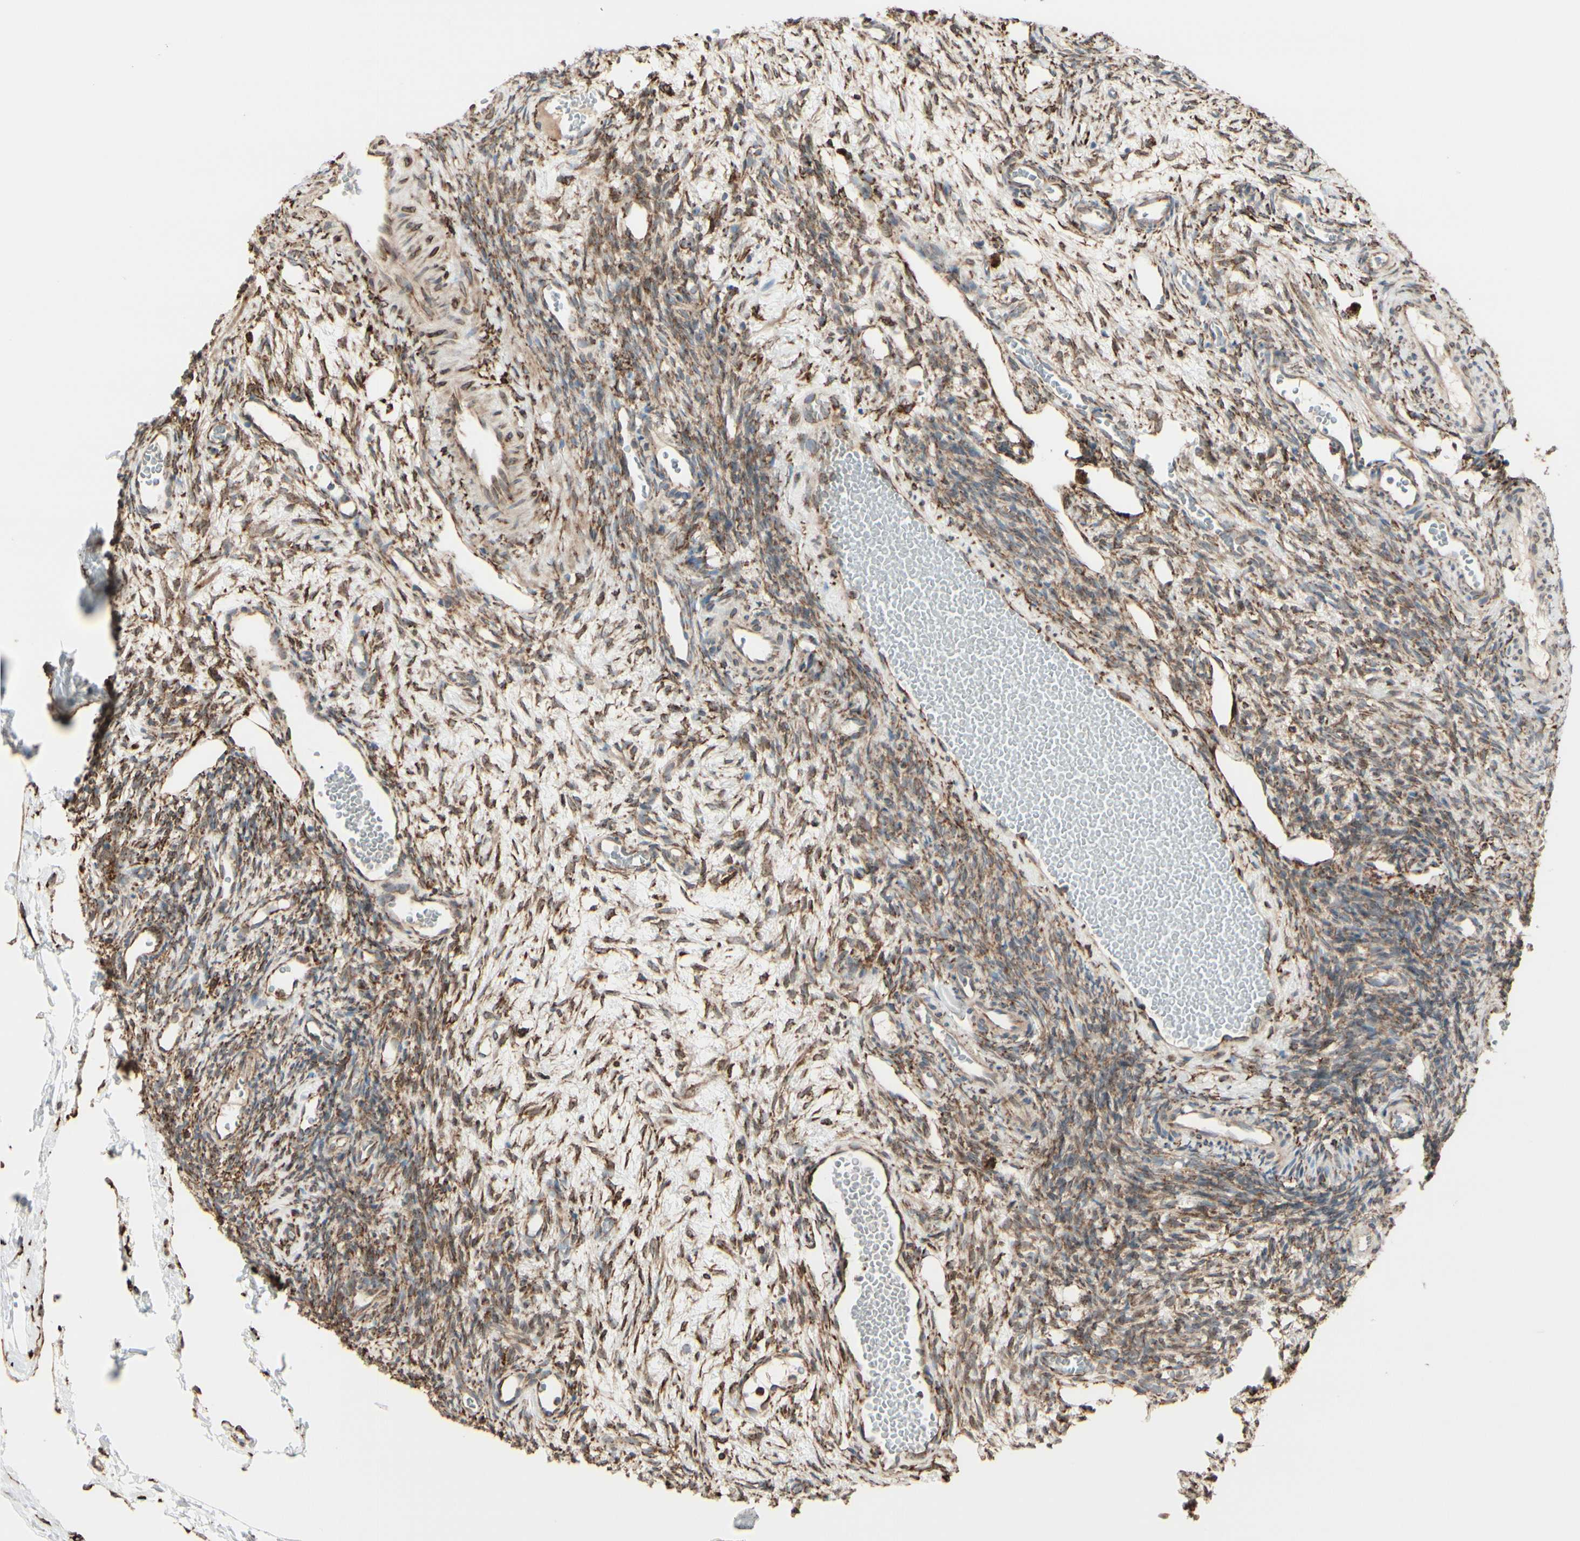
{"staining": {"intensity": "moderate", "quantity": ">75%", "location": "cytoplasmic/membranous"}, "tissue": "ovary", "cell_type": "Ovarian stroma cells", "image_type": "normal", "snomed": [{"axis": "morphology", "description": "Normal tissue, NOS"}, {"axis": "topography", "description": "Ovary"}], "caption": "DAB (3,3'-diaminobenzidine) immunohistochemical staining of normal ovary reveals moderate cytoplasmic/membranous protein staining in about >75% of ovarian stroma cells. (Brightfield microscopy of DAB IHC at high magnification).", "gene": "RRBP1", "patient": {"sex": "female", "age": 35}}